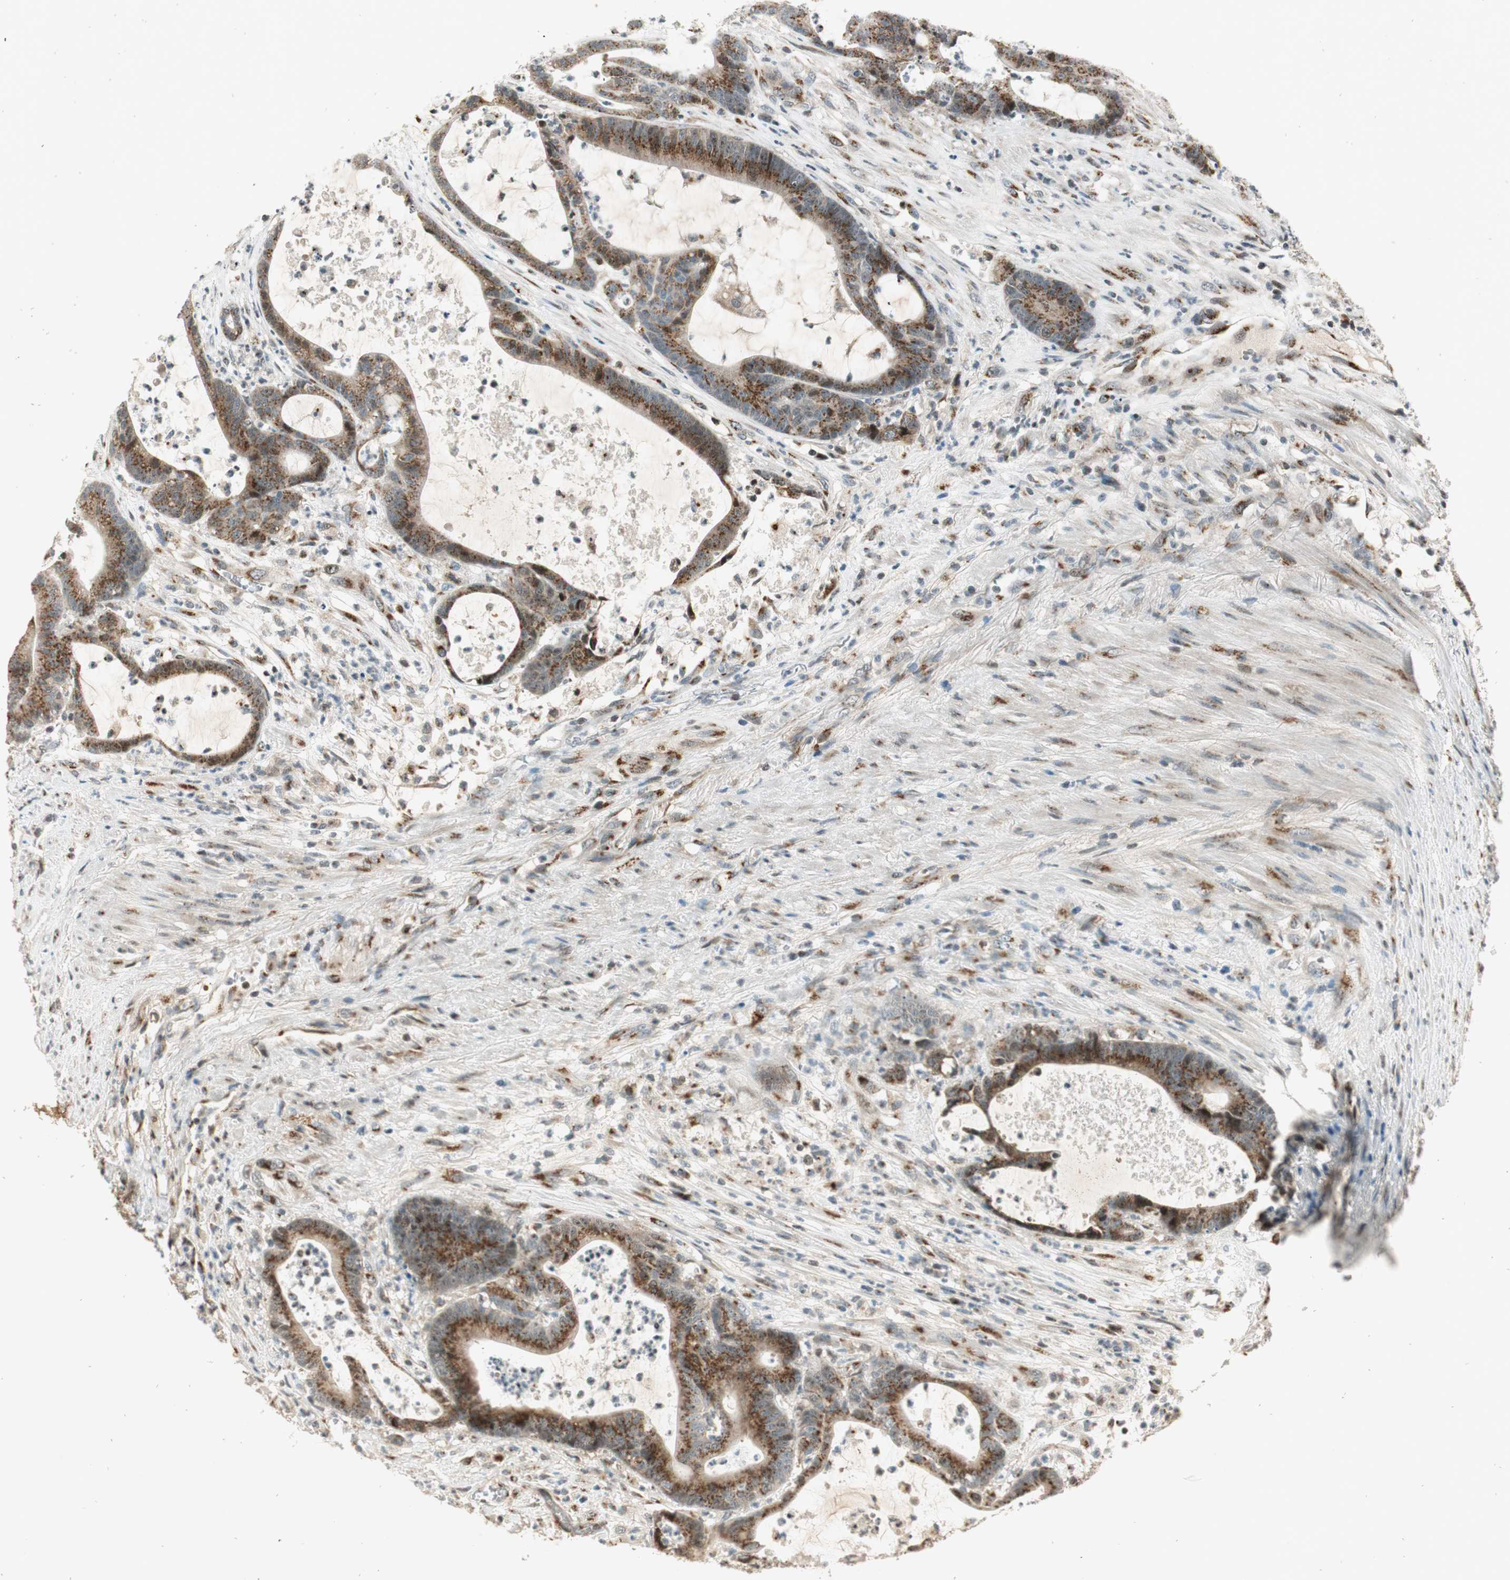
{"staining": {"intensity": "moderate", "quantity": ">75%", "location": "cytoplasmic/membranous"}, "tissue": "colorectal cancer", "cell_type": "Tumor cells", "image_type": "cancer", "snomed": [{"axis": "morphology", "description": "Adenocarcinoma, NOS"}, {"axis": "topography", "description": "Colon"}], "caption": "Human adenocarcinoma (colorectal) stained with a protein marker reveals moderate staining in tumor cells.", "gene": "NEO1", "patient": {"sex": "female", "age": 84}}